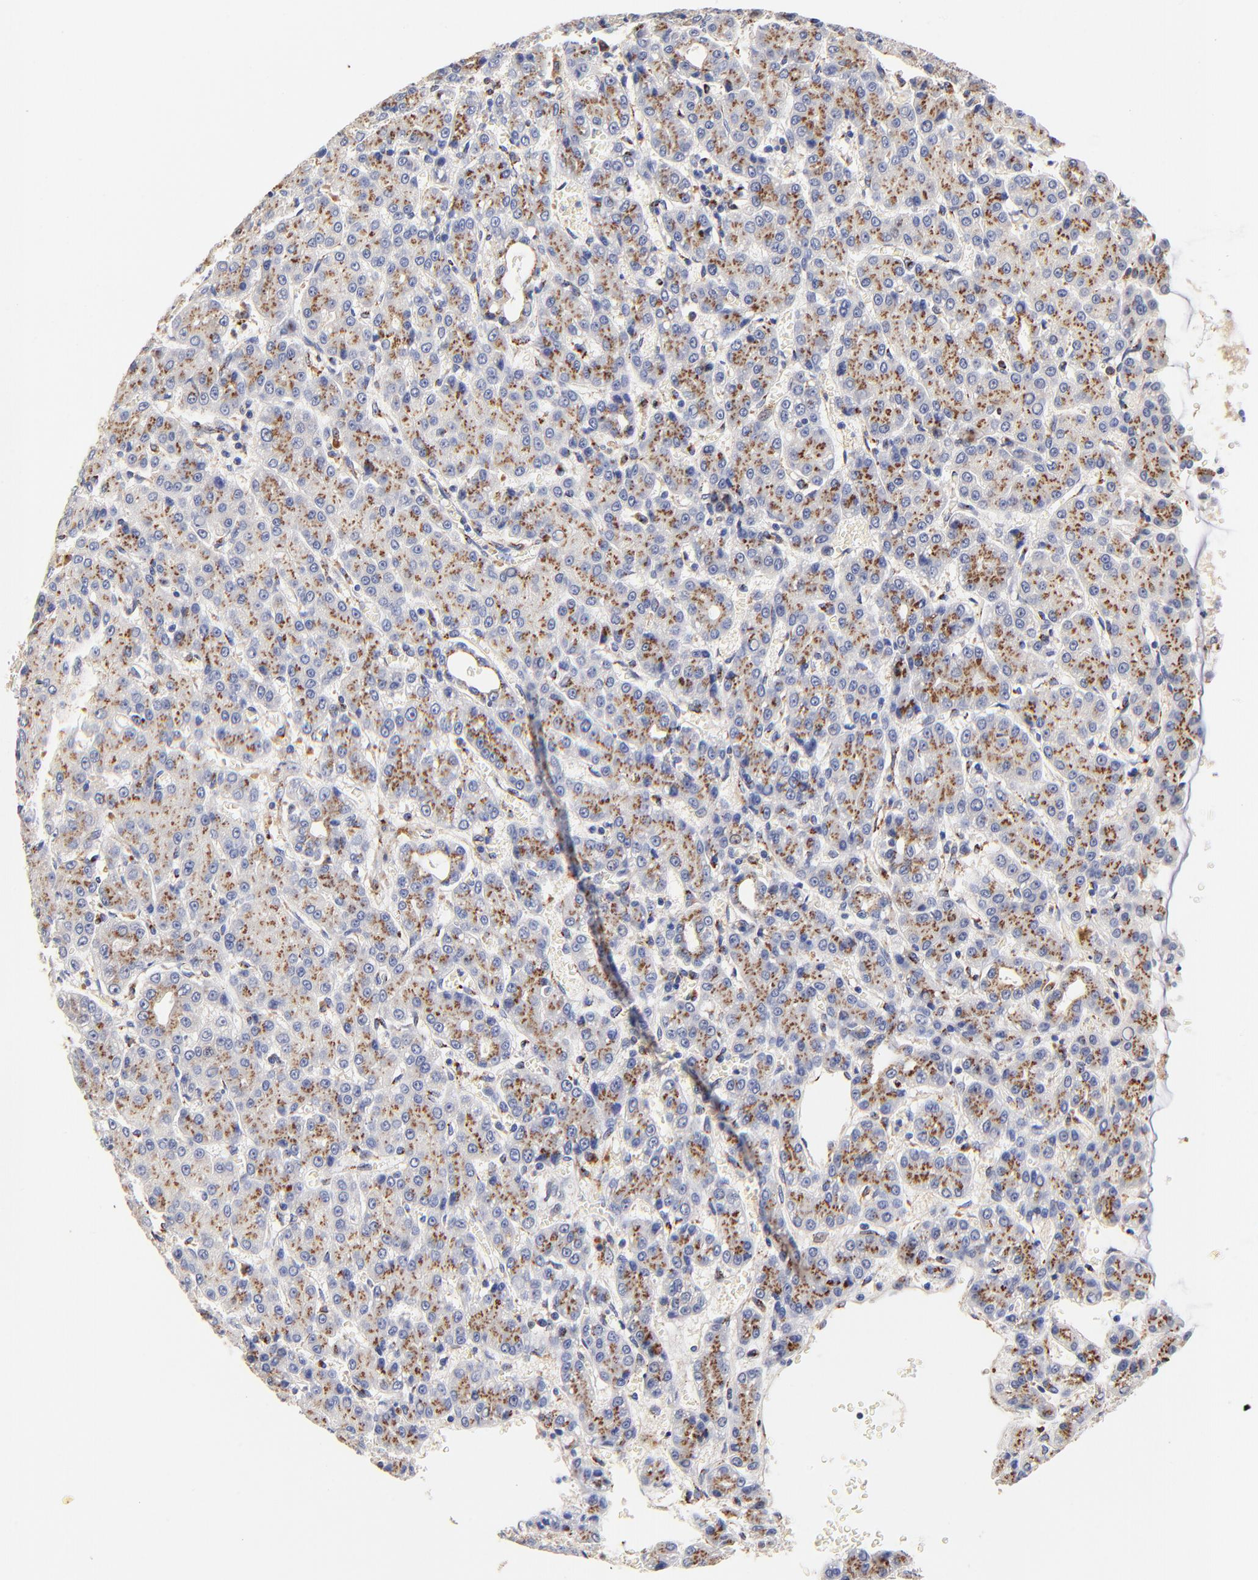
{"staining": {"intensity": "moderate", "quantity": "25%-75%", "location": "cytoplasmic/membranous"}, "tissue": "liver cancer", "cell_type": "Tumor cells", "image_type": "cancer", "snomed": [{"axis": "morphology", "description": "Carcinoma, Hepatocellular, NOS"}, {"axis": "topography", "description": "Liver"}], "caption": "Liver cancer (hepatocellular carcinoma) tissue displays moderate cytoplasmic/membranous staining in about 25%-75% of tumor cells", "gene": "FMNL3", "patient": {"sex": "male", "age": 69}}